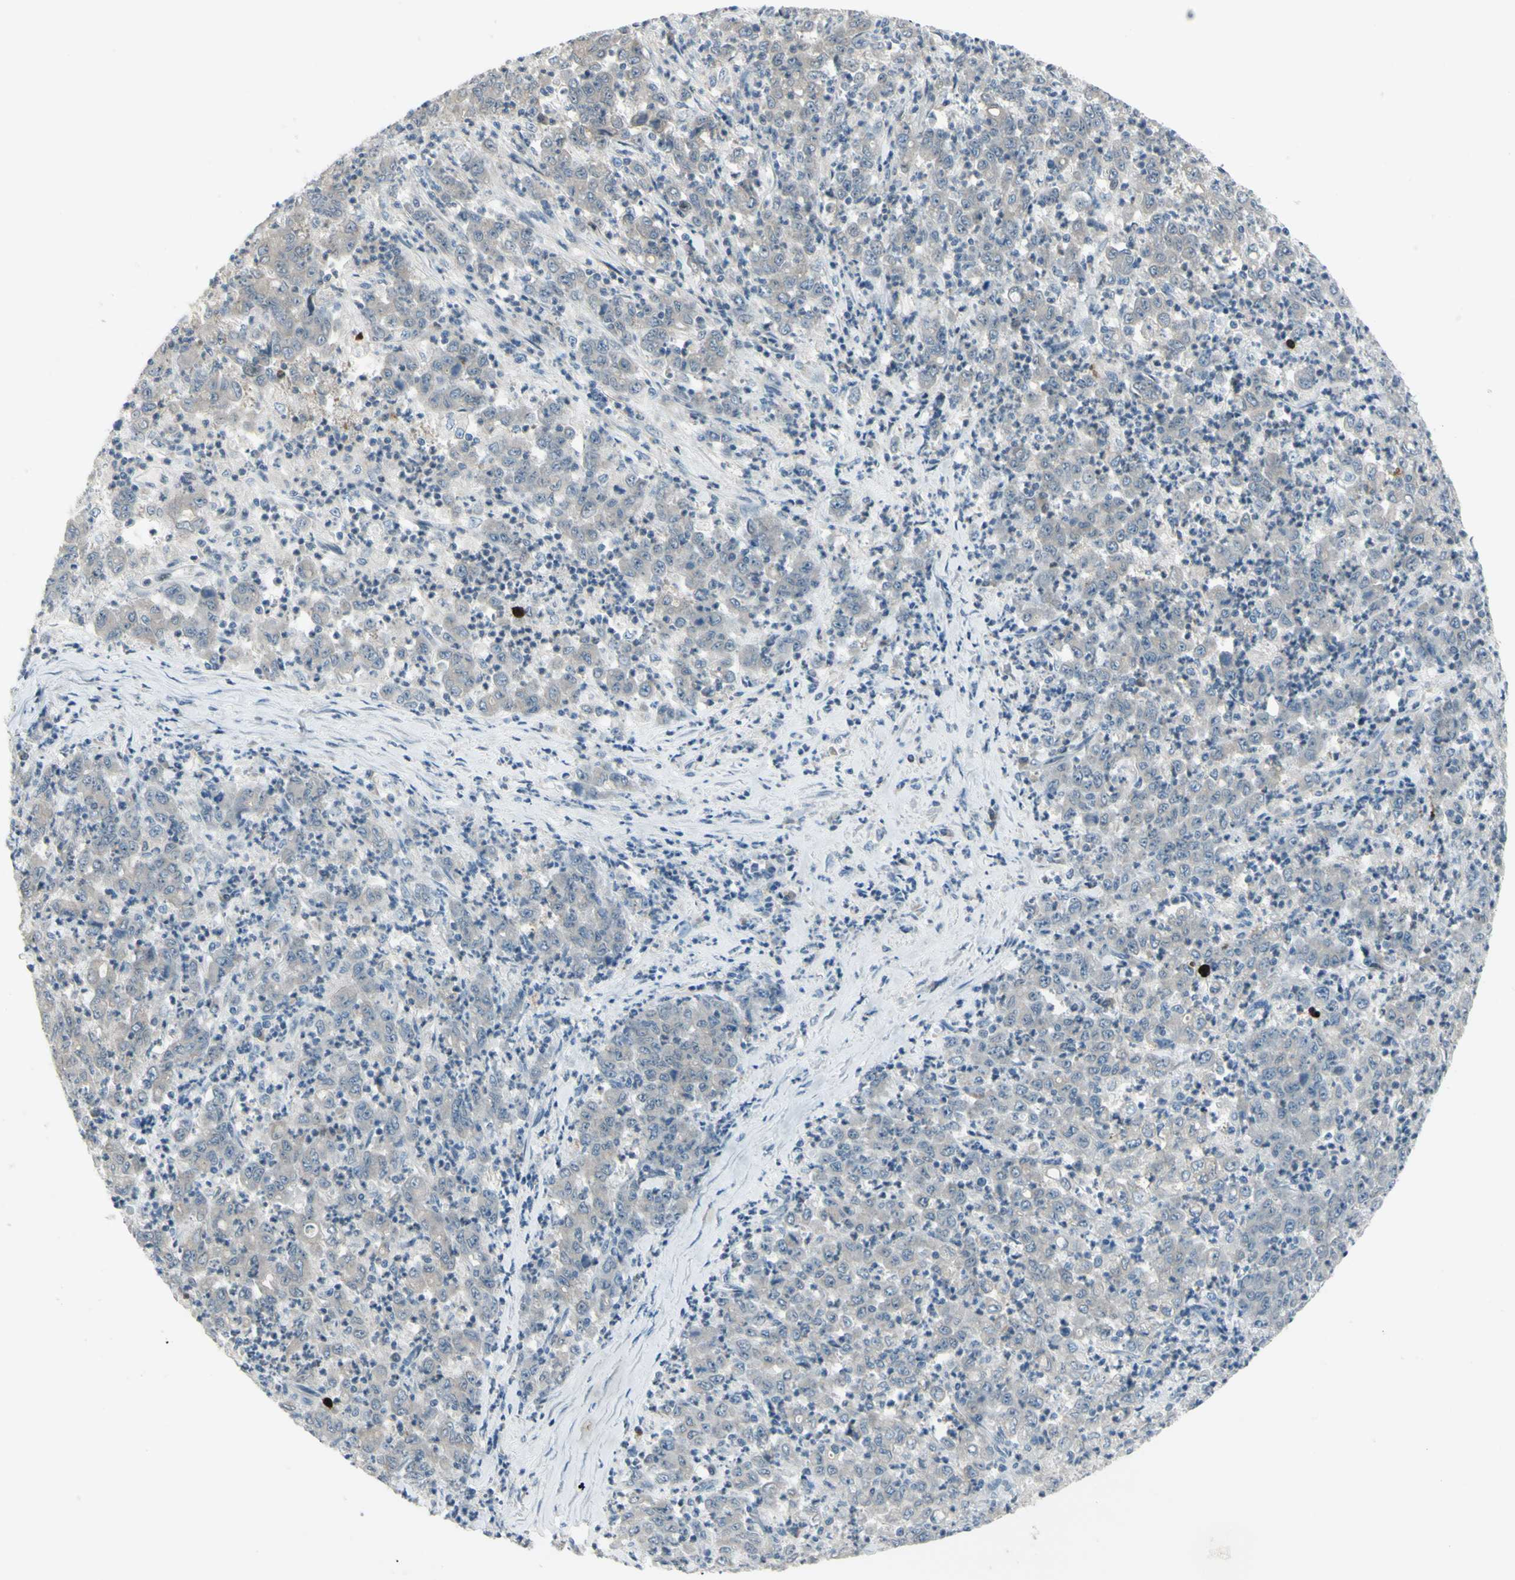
{"staining": {"intensity": "weak", "quantity": ">75%", "location": "cytoplasmic/membranous"}, "tissue": "stomach cancer", "cell_type": "Tumor cells", "image_type": "cancer", "snomed": [{"axis": "morphology", "description": "Adenocarcinoma, NOS"}, {"axis": "topography", "description": "Stomach, lower"}], "caption": "IHC photomicrograph of neoplastic tissue: stomach cancer (adenocarcinoma) stained using IHC displays low levels of weak protein expression localized specifically in the cytoplasmic/membranous of tumor cells, appearing as a cytoplasmic/membranous brown color.", "gene": "ETNK1", "patient": {"sex": "female", "age": 71}}